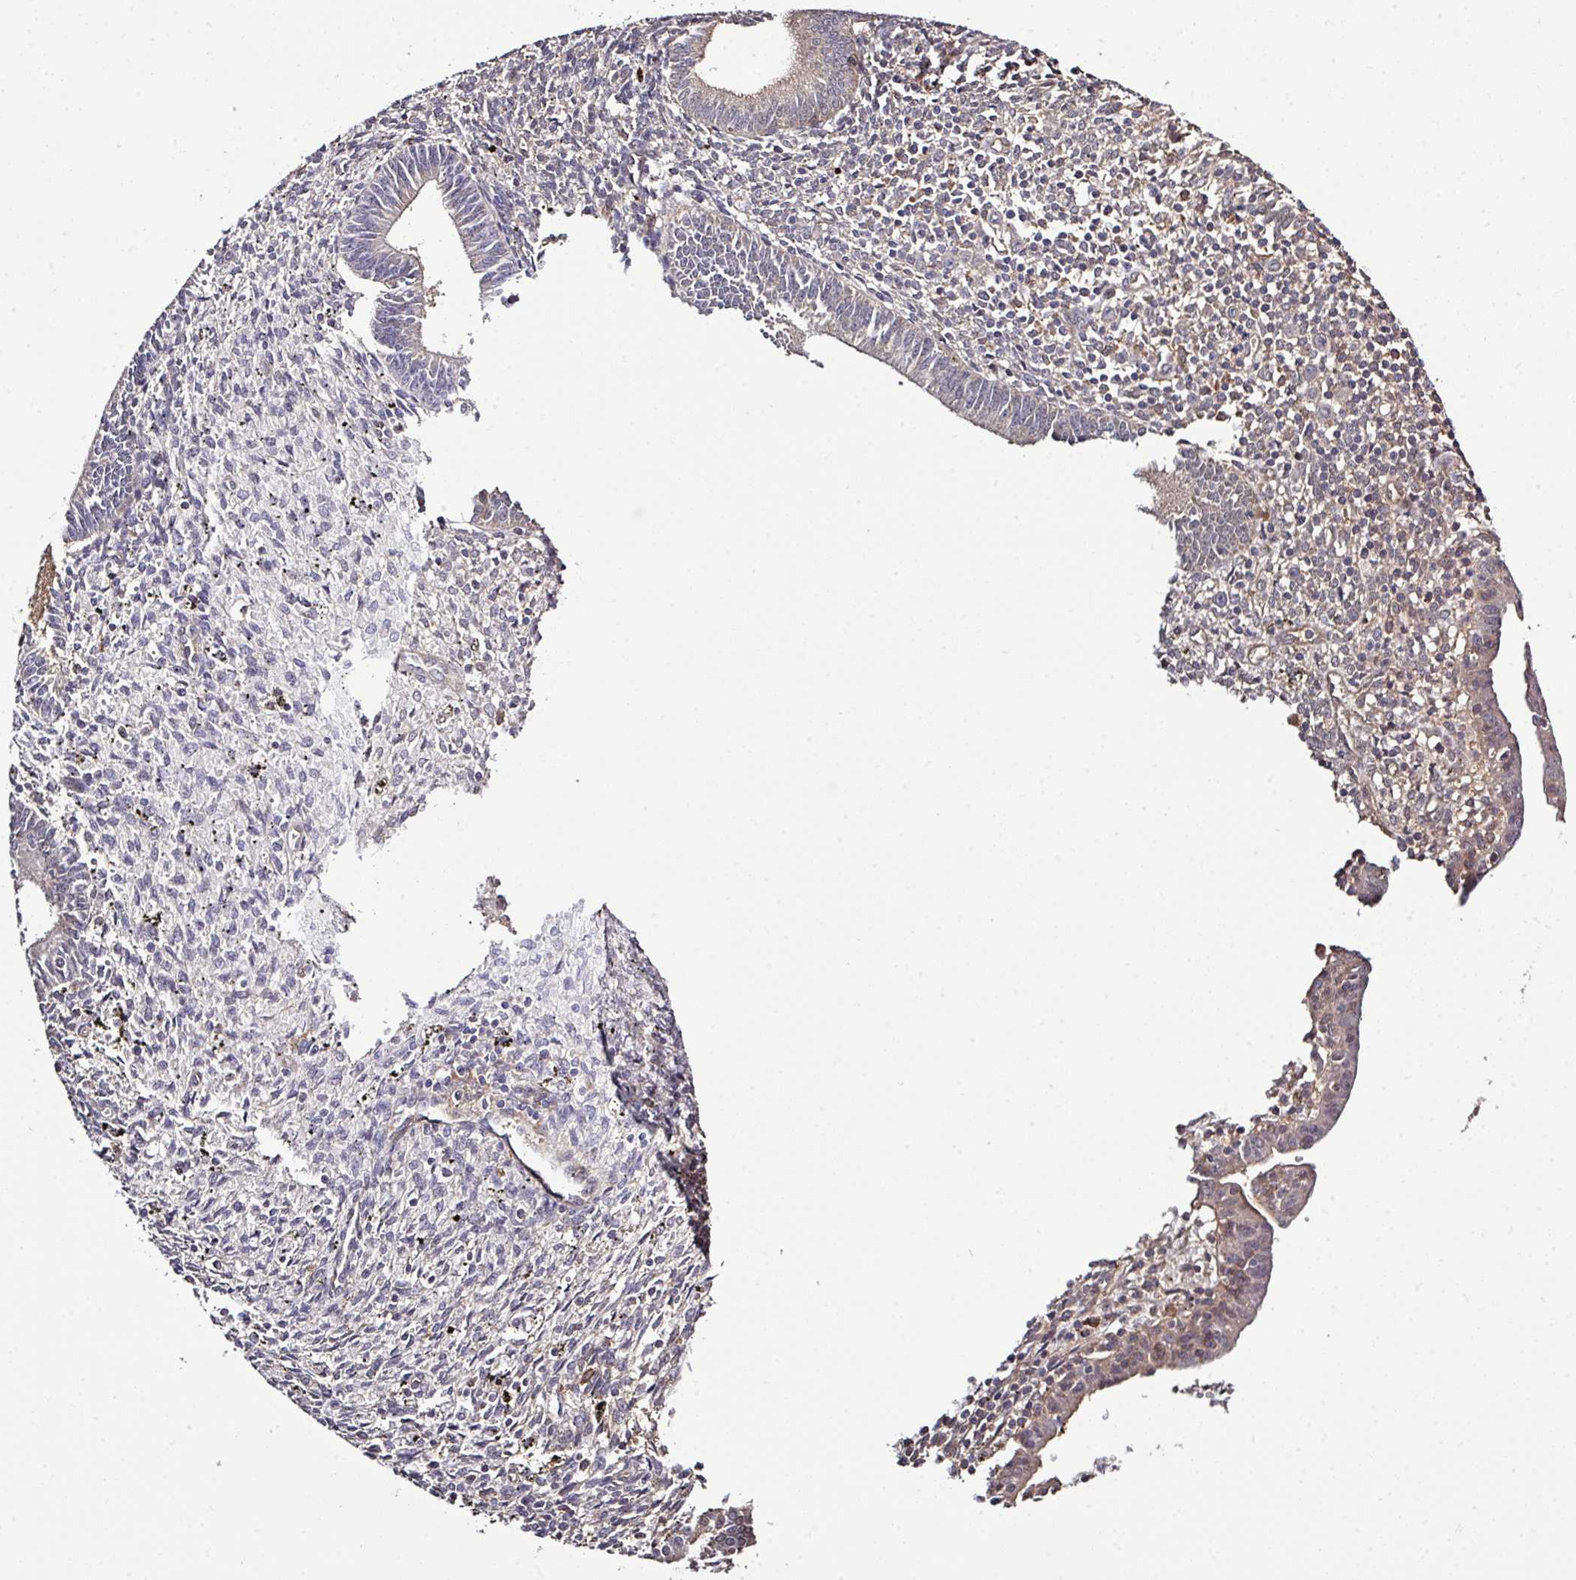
{"staining": {"intensity": "moderate", "quantity": "<25%", "location": "cytoplasmic/membranous"}, "tissue": "endometrium", "cell_type": "Cells in endometrial stroma", "image_type": "normal", "snomed": [{"axis": "morphology", "description": "Normal tissue, NOS"}, {"axis": "topography", "description": "Endometrium"}], "caption": "A brown stain labels moderate cytoplasmic/membranous positivity of a protein in cells in endometrial stroma of unremarkable endometrium.", "gene": "ARPIN", "patient": {"sex": "female", "age": 41}}